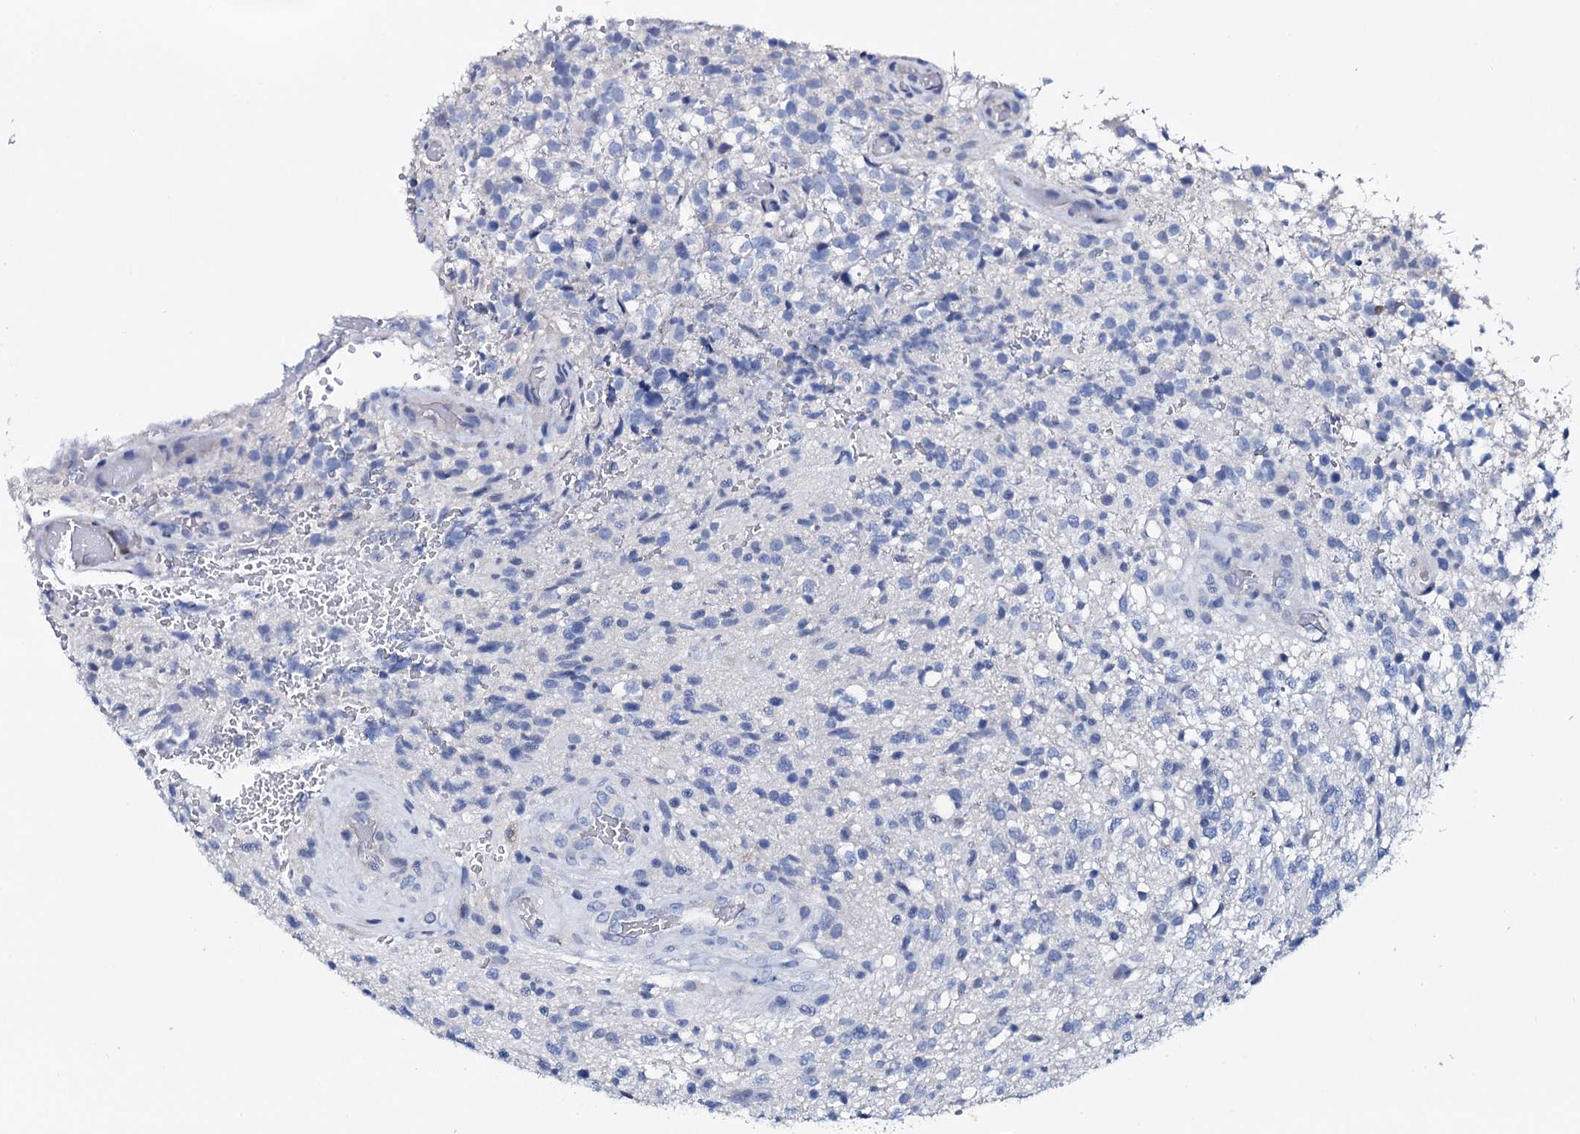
{"staining": {"intensity": "negative", "quantity": "none", "location": "none"}, "tissue": "glioma", "cell_type": "Tumor cells", "image_type": "cancer", "snomed": [{"axis": "morphology", "description": "Glioma, malignant, High grade"}, {"axis": "topography", "description": "Brain"}], "caption": "This is an immunohistochemistry (IHC) histopathology image of malignant glioma (high-grade). There is no staining in tumor cells.", "gene": "GYS2", "patient": {"sex": "male", "age": 56}}